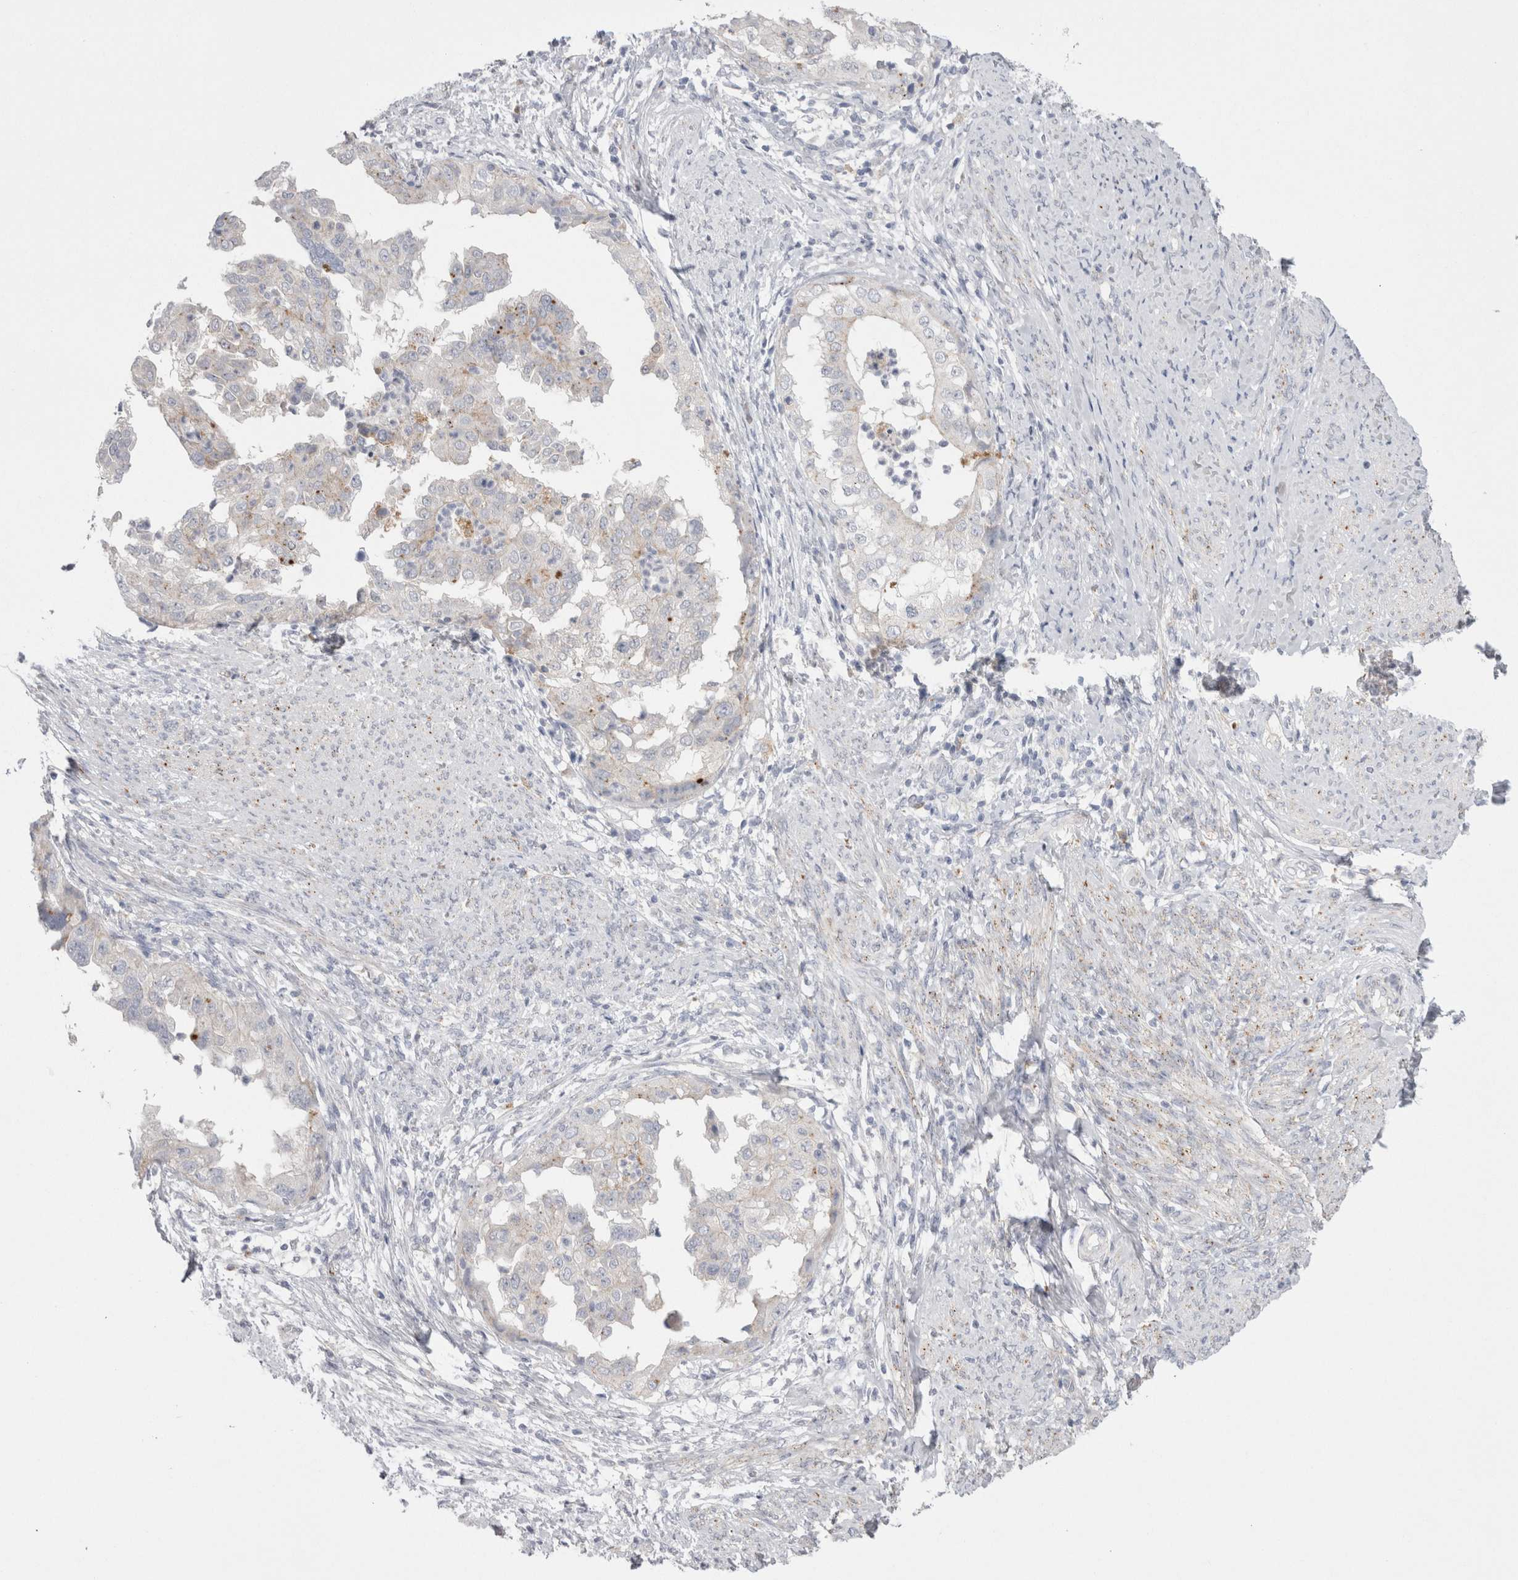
{"staining": {"intensity": "negative", "quantity": "none", "location": "none"}, "tissue": "endometrial cancer", "cell_type": "Tumor cells", "image_type": "cancer", "snomed": [{"axis": "morphology", "description": "Adenocarcinoma, NOS"}, {"axis": "topography", "description": "Endometrium"}], "caption": "The micrograph shows no significant staining in tumor cells of endometrial cancer (adenocarcinoma).", "gene": "EPDR1", "patient": {"sex": "female", "age": 85}}